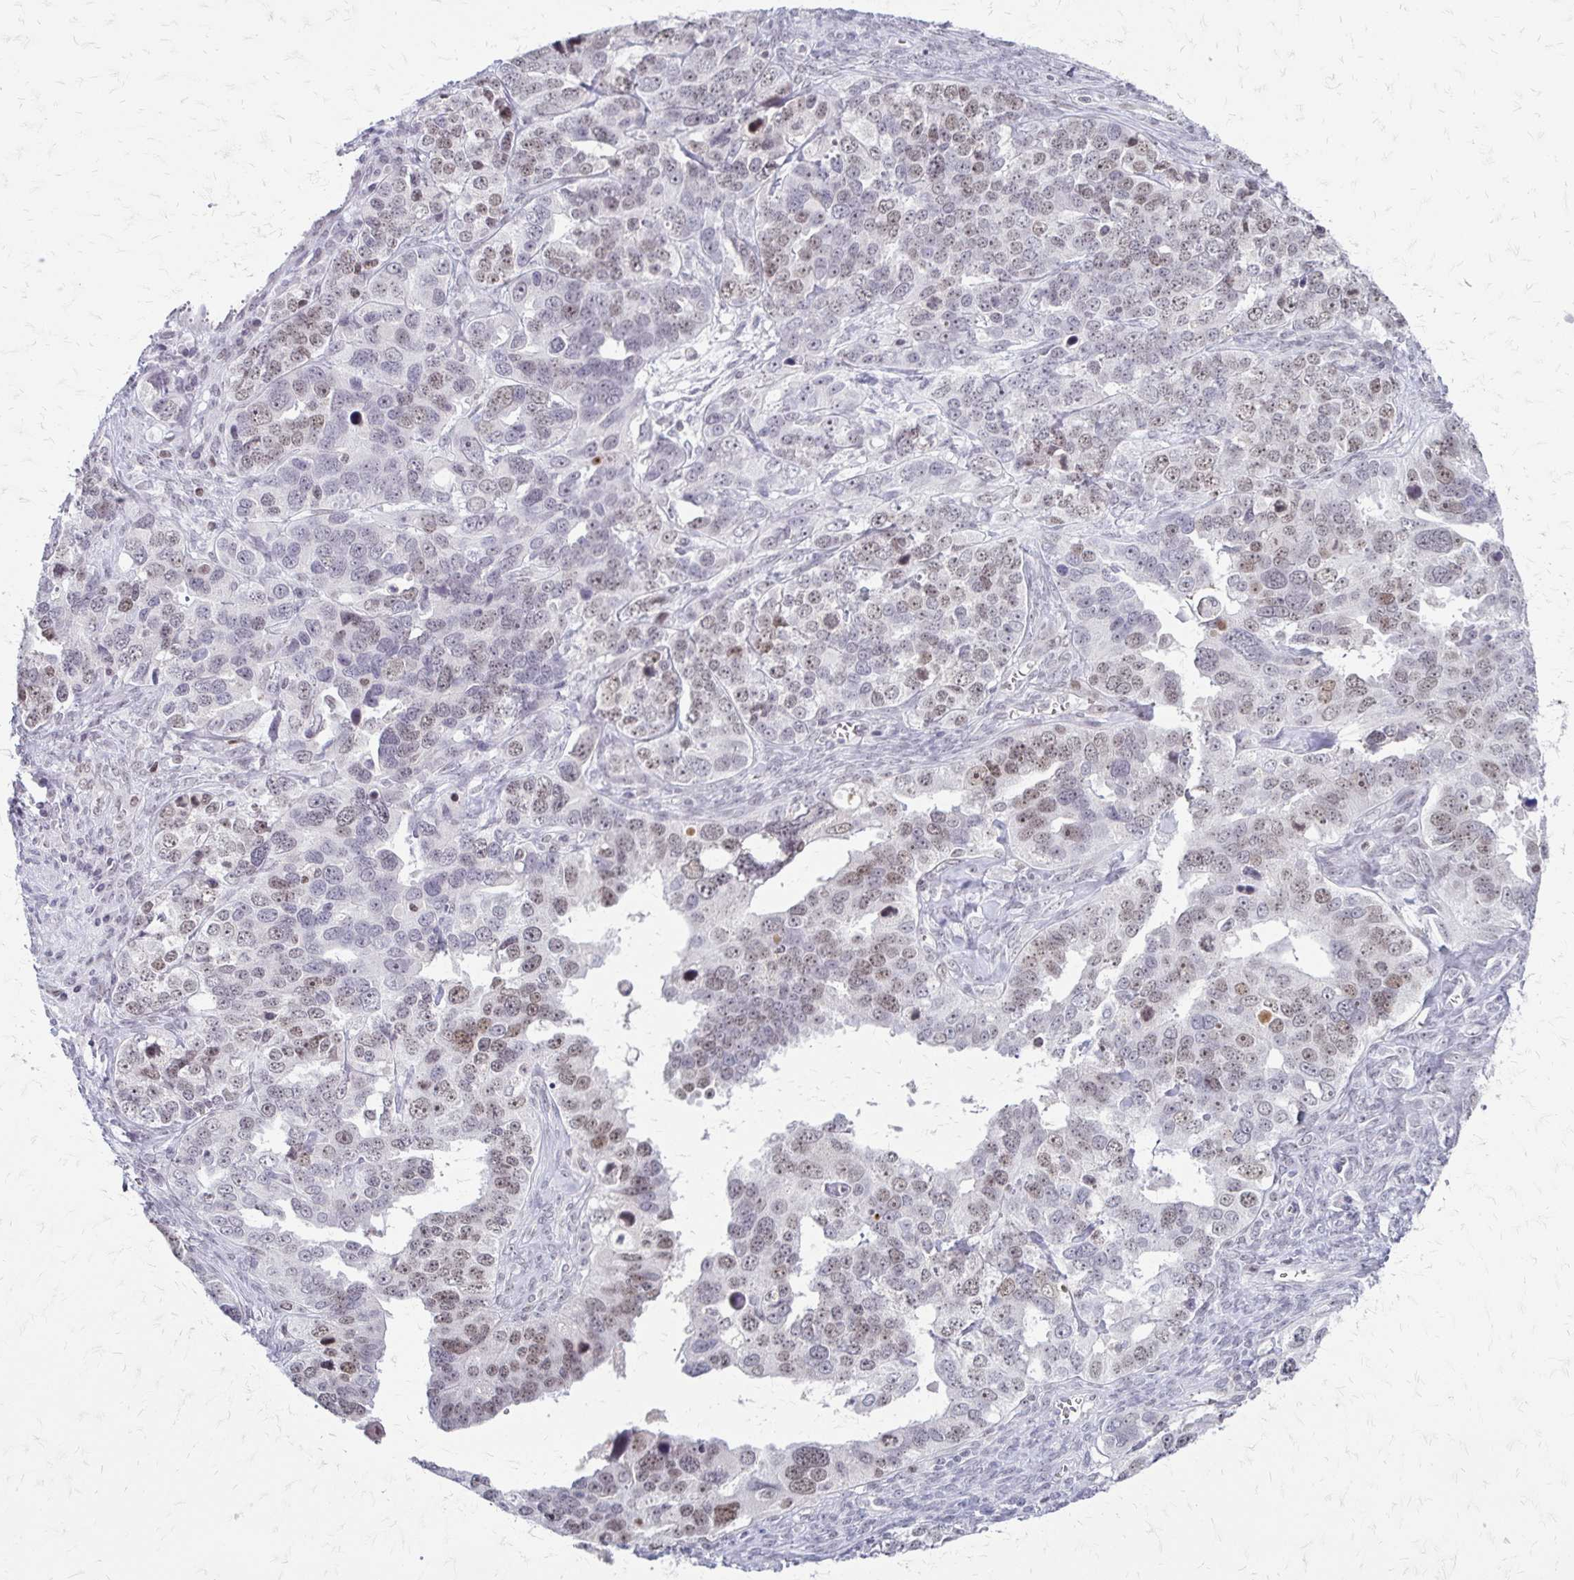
{"staining": {"intensity": "weak", "quantity": "25%-75%", "location": "nuclear"}, "tissue": "ovarian cancer", "cell_type": "Tumor cells", "image_type": "cancer", "snomed": [{"axis": "morphology", "description": "Cystadenocarcinoma, serous, NOS"}, {"axis": "topography", "description": "Ovary"}], "caption": "Human ovarian cancer (serous cystadenocarcinoma) stained for a protein (brown) shows weak nuclear positive expression in approximately 25%-75% of tumor cells.", "gene": "EED", "patient": {"sex": "female", "age": 76}}